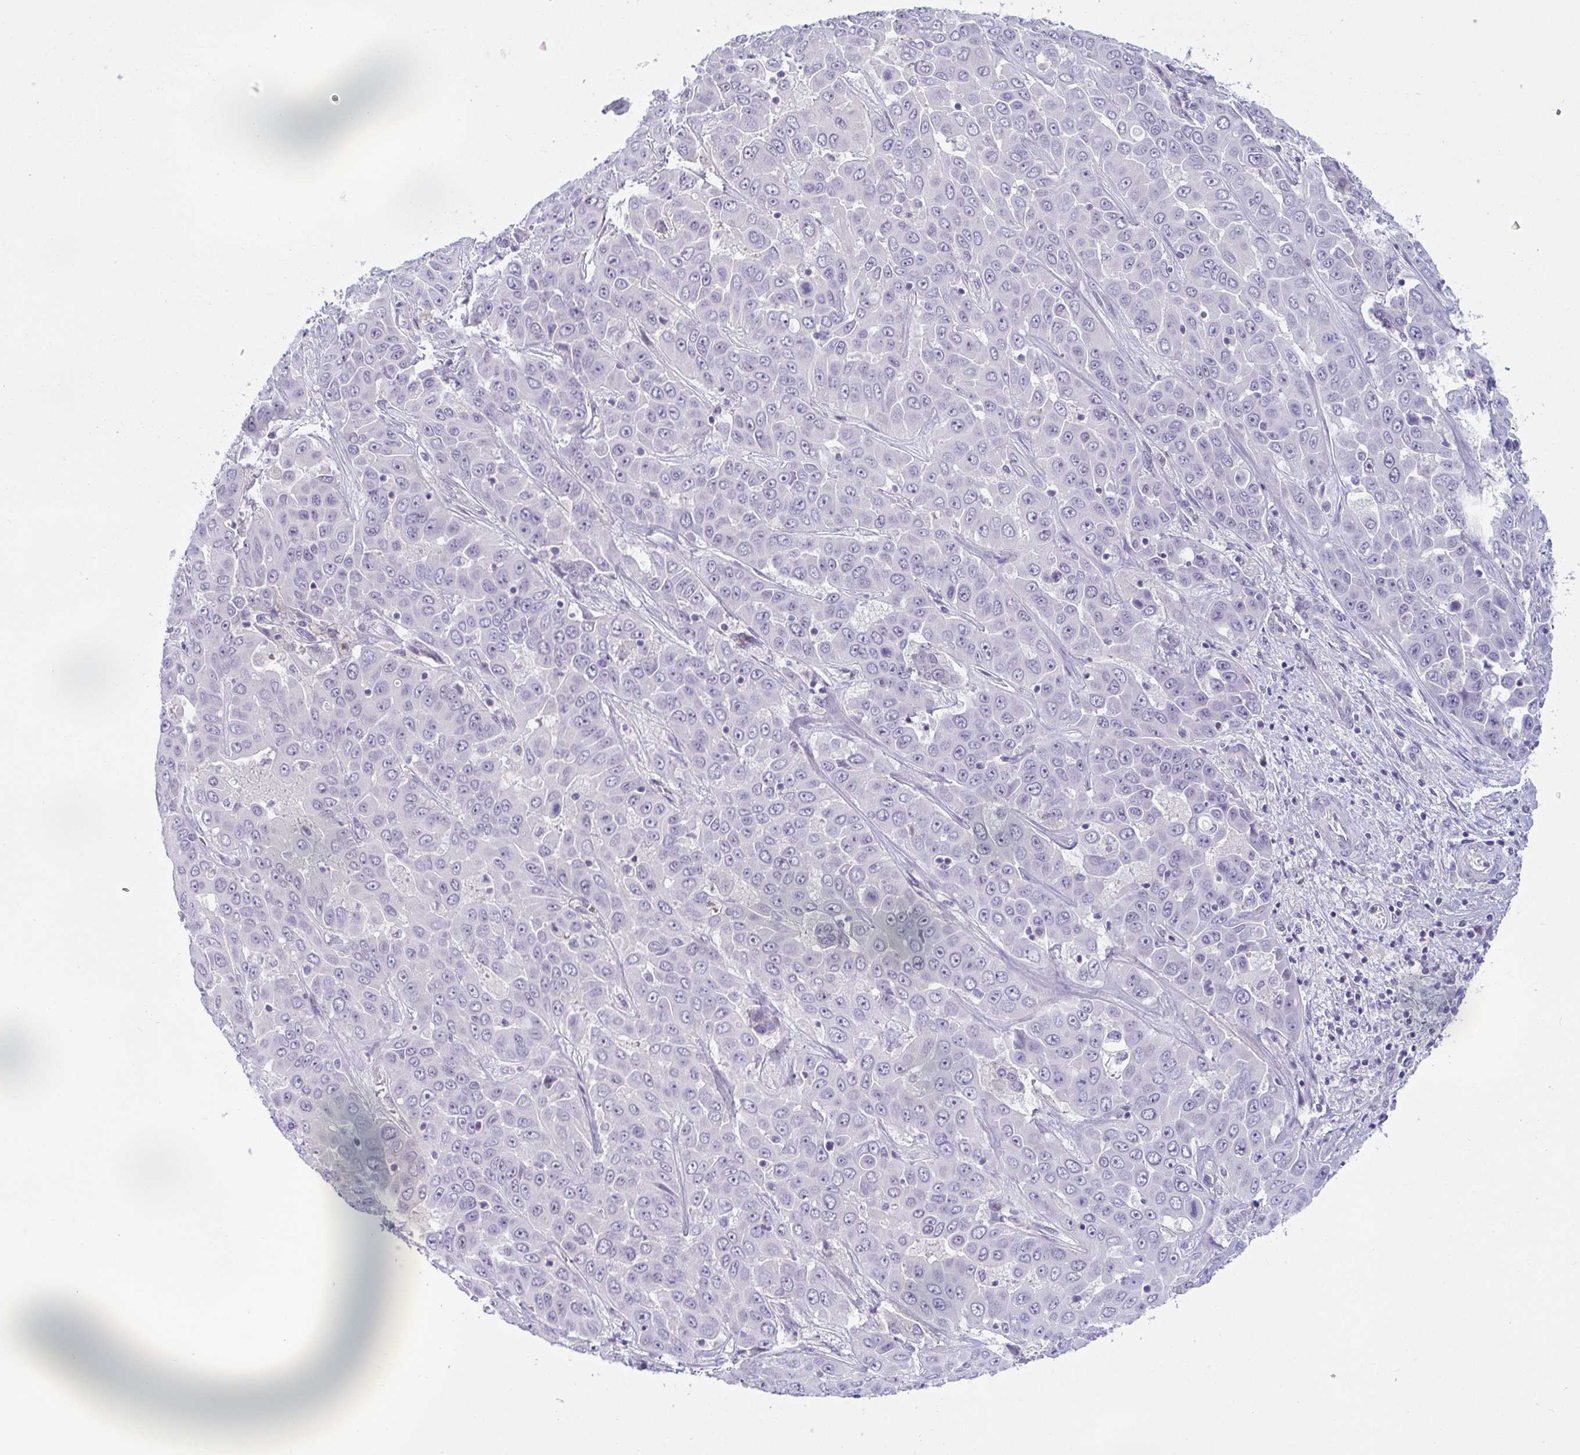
{"staining": {"intensity": "negative", "quantity": "none", "location": "none"}, "tissue": "liver cancer", "cell_type": "Tumor cells", "image_type": "cancer", "snomed": [{"axis": "morphology", "description": "Cholangiocarcinoma"}, {"axis": "topography", "description": "Liver"}], "caption": "IHC of liver cancer (cholangiocarcinoma) shows no staining in tumor cells.", "gene": "USP35", "patient": {"sex": "female", "age": 52}}